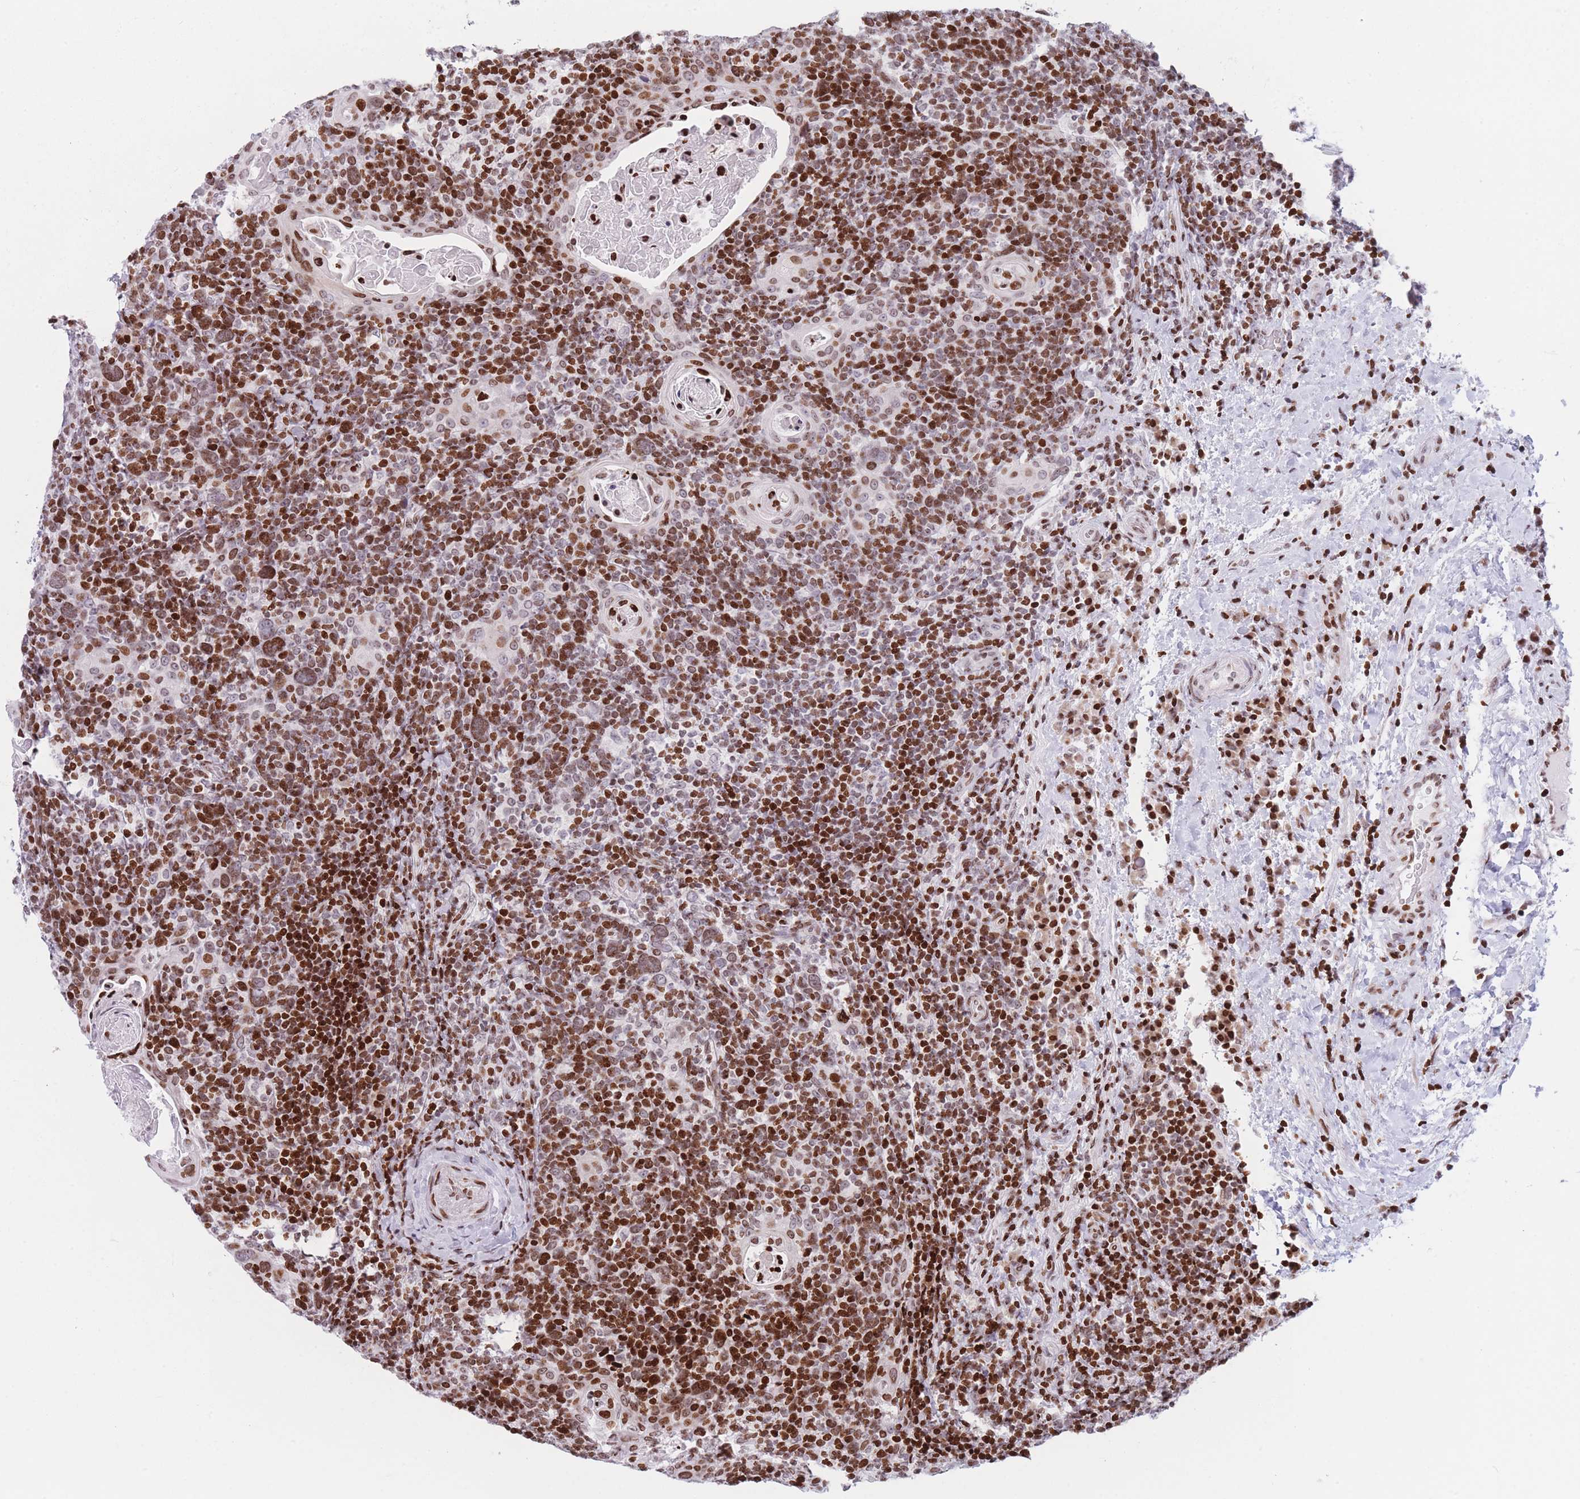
{"staining": {"intensity": "strong", "quantity": "25%-75%", "location": "nuclear"}, "tissue": "head and neck cancer", "cell_type": "Tumor cells", "image_type": "cancer", "snomed": [{"axis": "morphology", "description": "Squamous cell carcinoma, NOS"}, {"axis": "morphology", "description": "Squamous cell carcinoma, metastatic, NOS"}, {"axis": "topography", "description": "Lymph node"}, {"axis": "topography", "description": "Head-Neck"}], "caption": "Head and neck cancer stained for a protein exhibits strong nuclear positivity in tumor cells. Nuclei are stained in blue.", "gene": "AK9", "patient": {"sex": "male", "age": 62}}